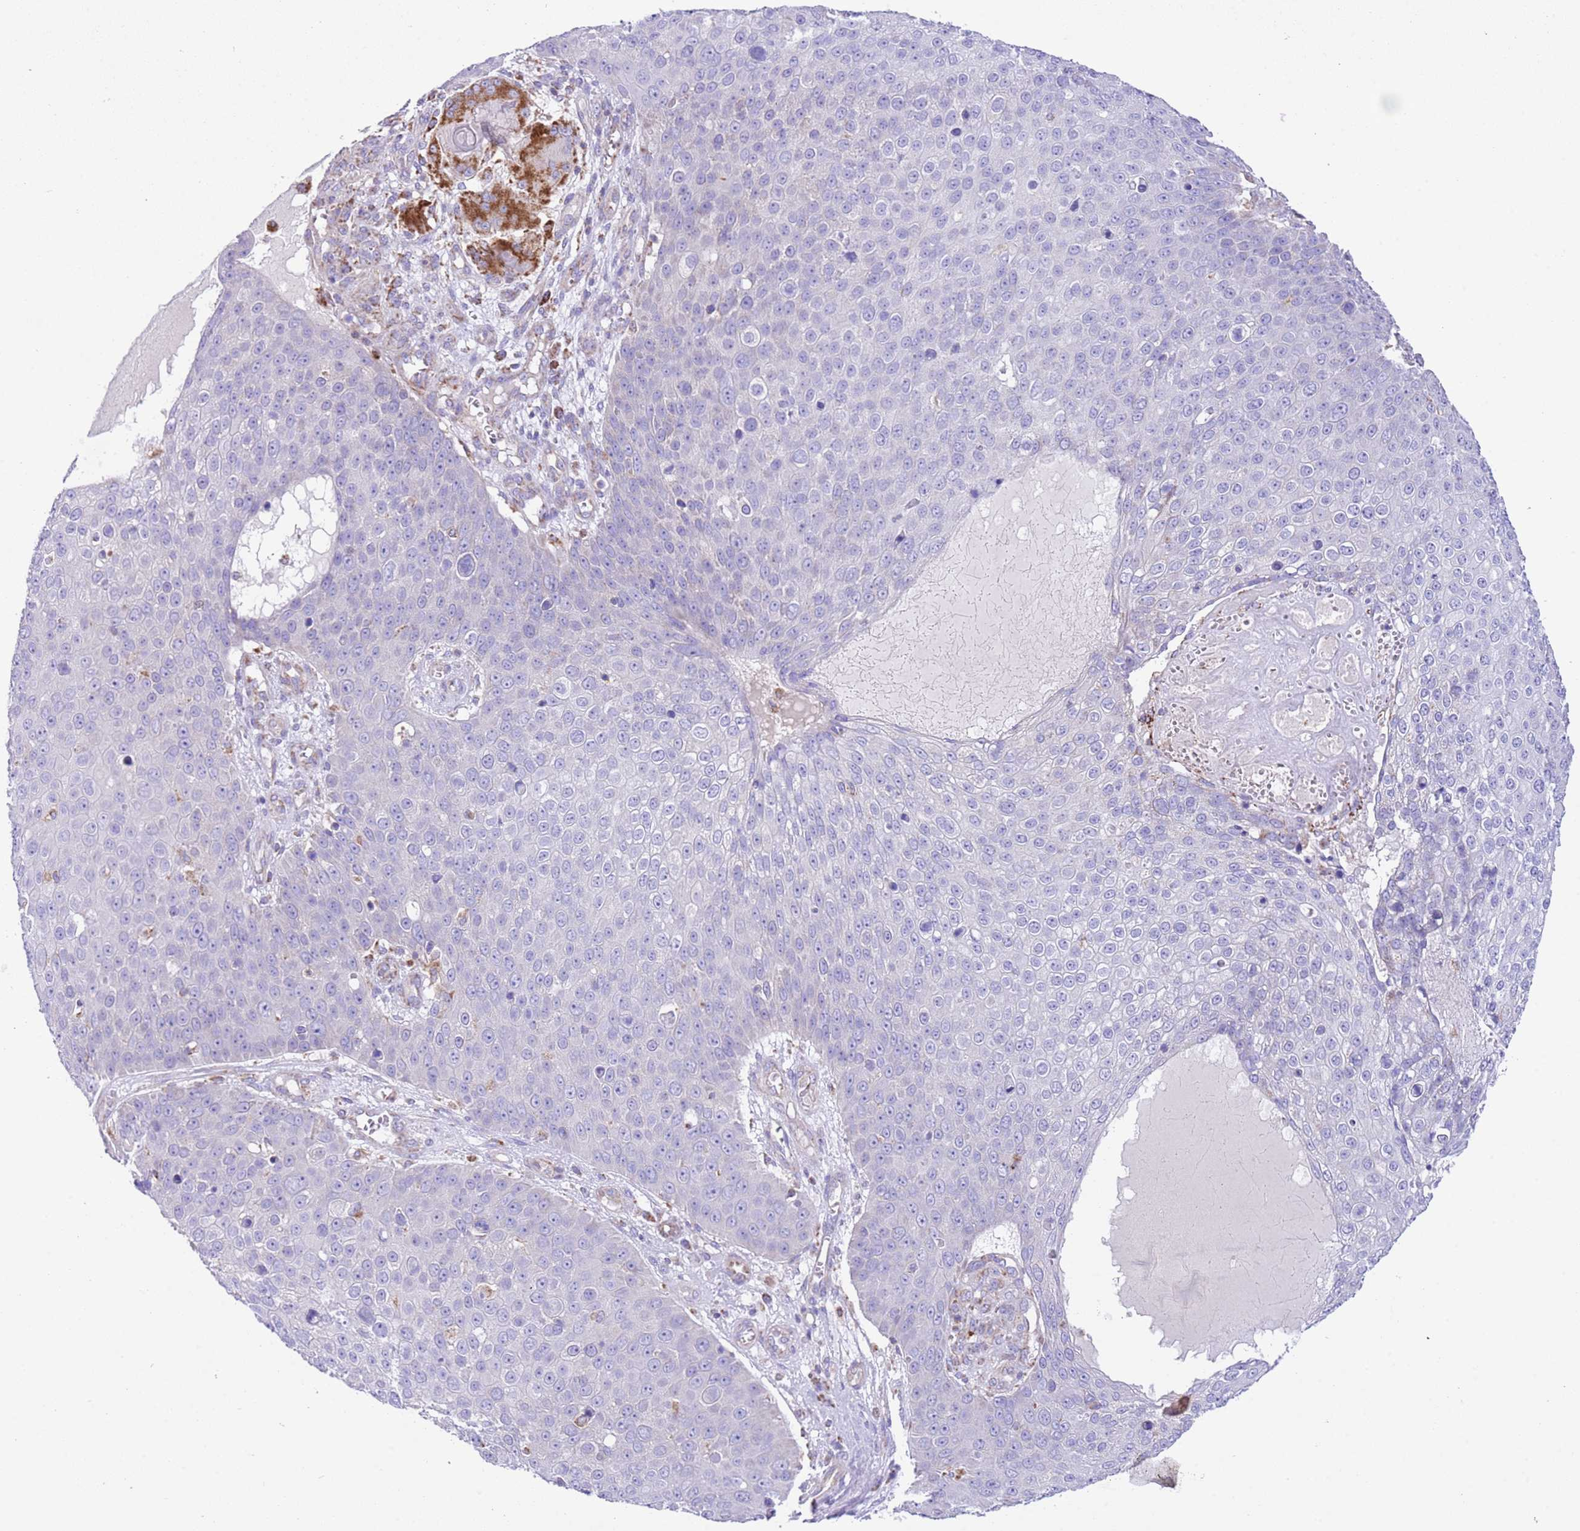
{"staining": {"intensity": "negative", "quantity": "none", "location": "none"}, "tissue": "skin cancer", "cell_type": "Tumor cells", "image_type": "cancer", "snomed": [{"axis": "morphology", "description": "Squamous cell carcinoma, NOS"}, {"axis": "topography", "description": "Skin"}], "caption": "There is no significant expression in tumor cells of squamous cell carcinoma (skin).", "gene": "SS18L2", "patient": {"sex": "male", "age": 71}}